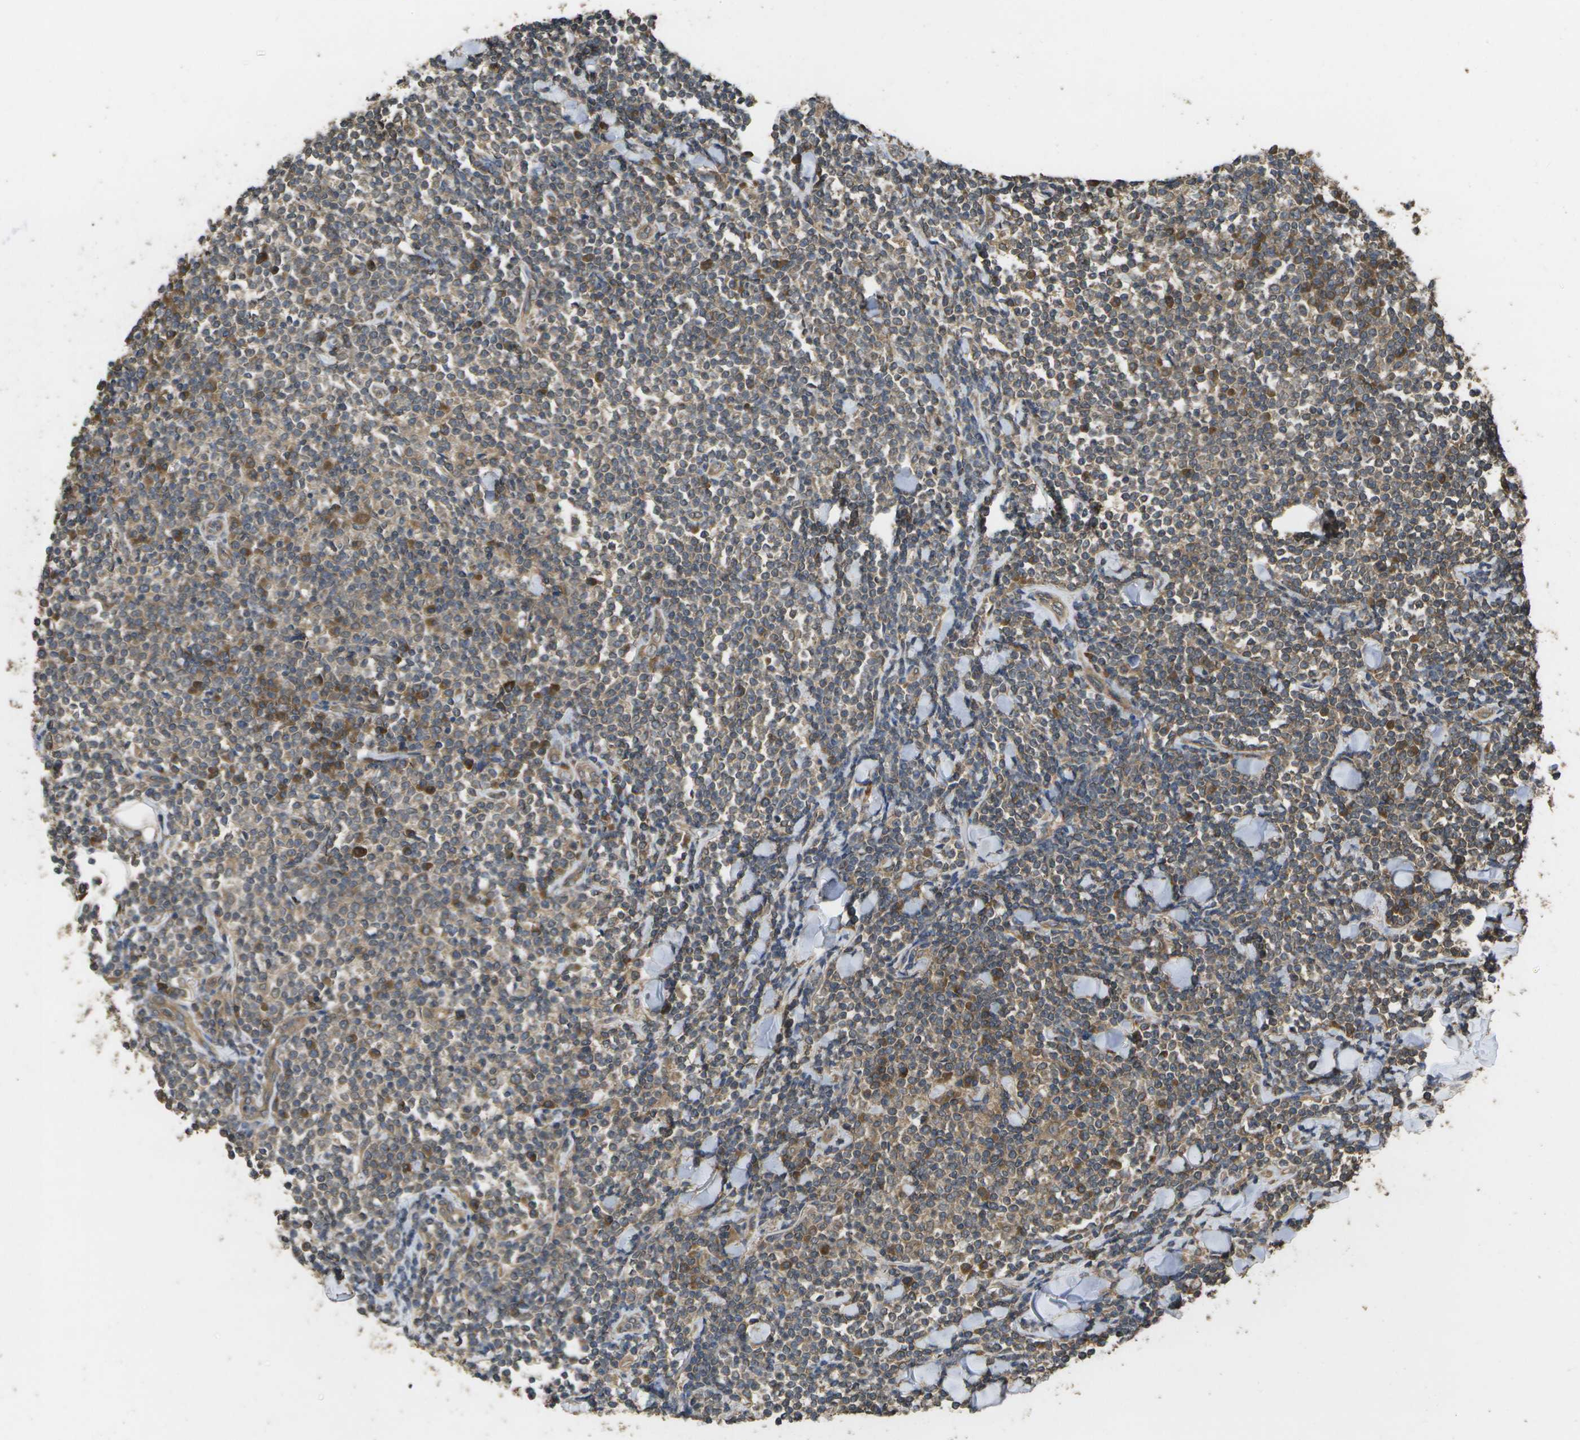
{"staining": {"intensity": "moderate", "quantity": "25%-75%", "location": "cytoplasmic/membranous"}, "tissue": "lymphoma", "cell_type": "Tumor cells", "image_type": "cancer", "snomed": [{"axis": "morphology", "description": "Malignant lymphoma, non-Hodgkin's type, Low grade"}, {"axis": "topography", "description": "Soft tissue"}], "caption": "The immunohistochemical stain shows moderate cytoplasmic/membranous positivity in tumor cells of lymphoma tissue.", "gene": "SACS", "patient": {"sex": "male", "age": 92}}